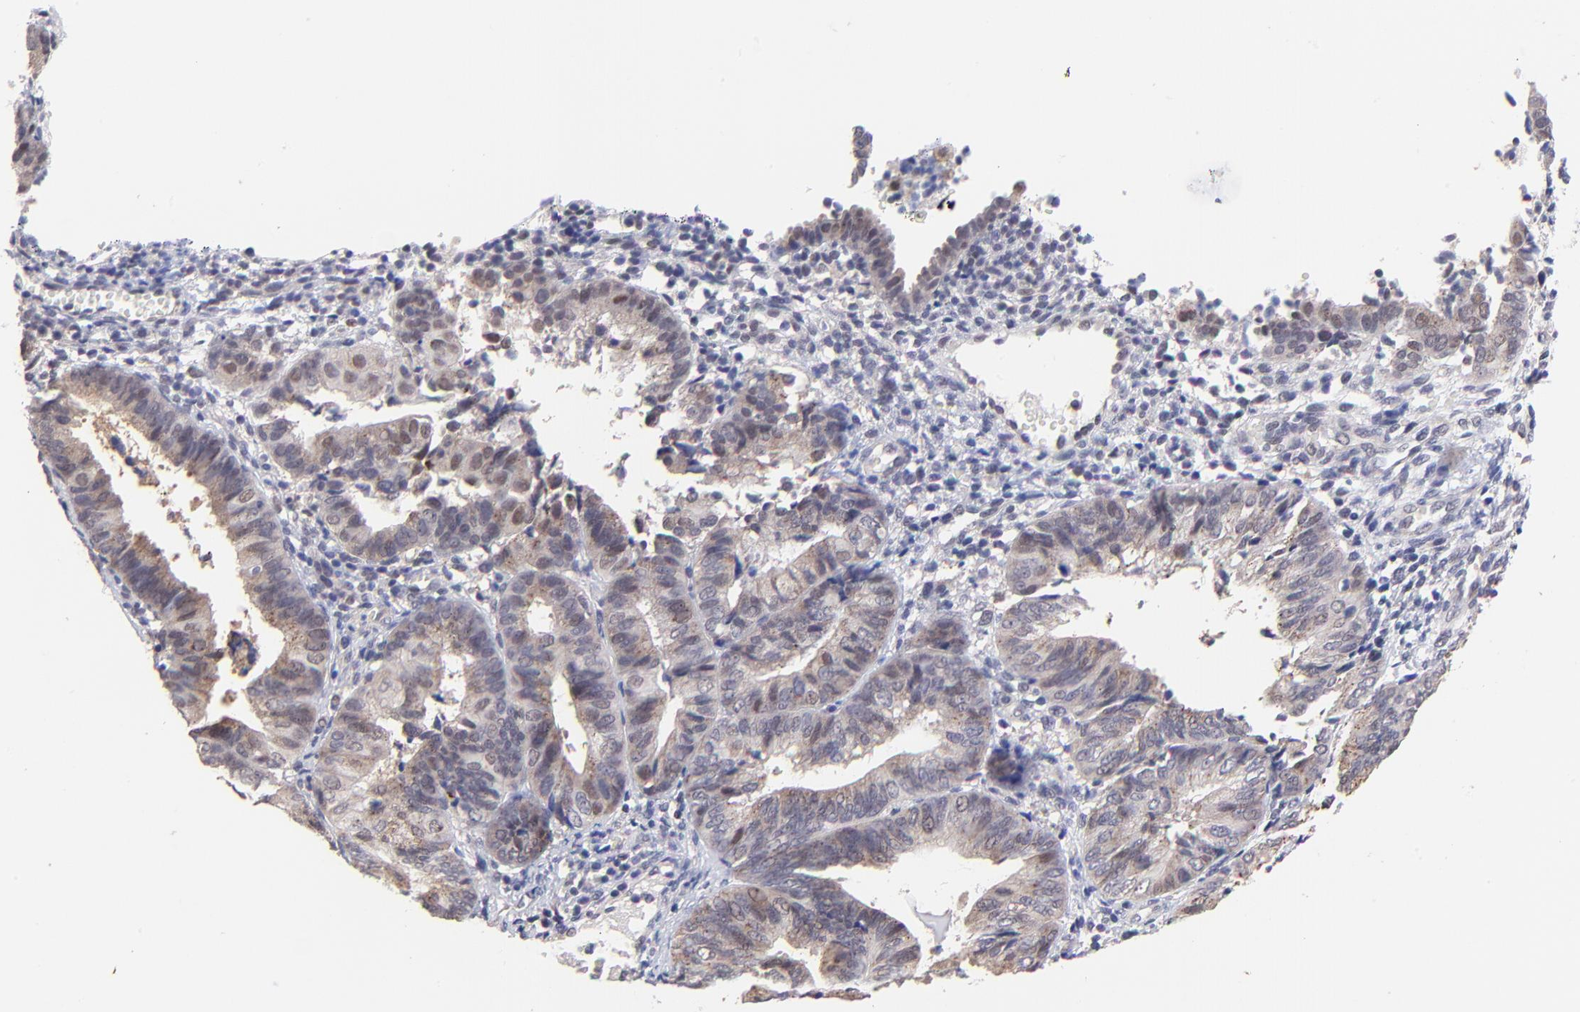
{"staining": {"intensity": "weak", "quantity": ">75%", "location": "cytoplasmic/membranous"}, "tissue": "endometrial cancer", "cell_type": "Tumor cells", "image_type": "cancer", "snomed": [{"axis": "morphology", "description": "Adenocarcinoma, NOS"}, {"axis": "topography", "description": "Endometrium"}], "caption": "IHC (DAB (3,3'-diaminobenzidine)) staining of human adenocarcinoma (endometrial) exhibits weak cytoplasmic/membranous protein positivity in about >75% of tumor cells.", "gene": "ZNF747", "patient": {"sex": "female", "age": 63}}